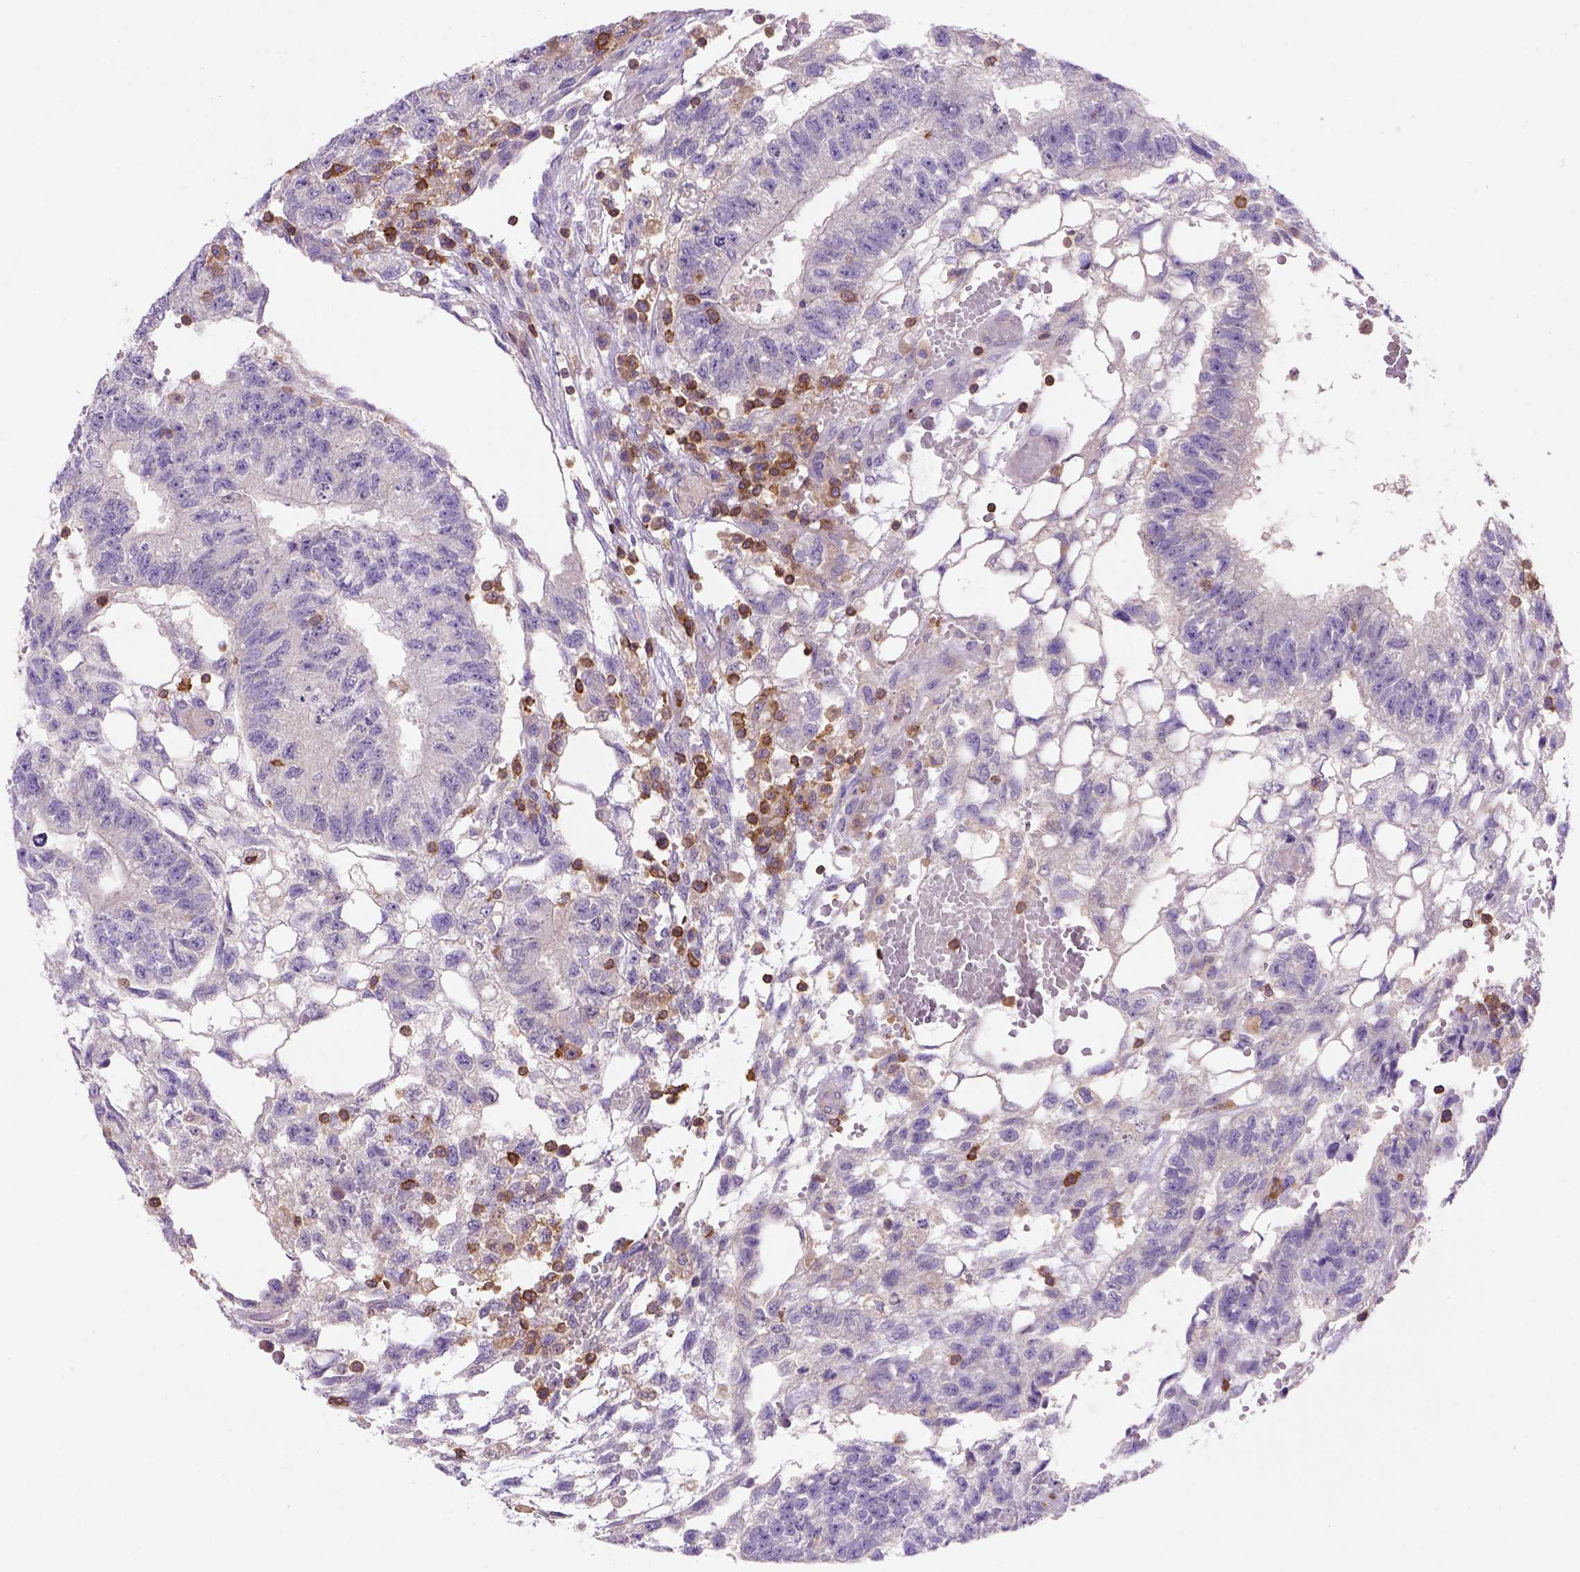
{"staining": {"intensity": "negative", "quantity": "none", "location": "none"}, "tissue": "testis cancer", "cell_type": "Tumor cells", "image_type": "cancer", "snomed": [{"axis": "morphology", "description": "Carcinoma, Embryonal, NOS"}, {"axis": "topography", "description": "Testis"}], "caption": "Tumor cells show no significant staining in testis cancer.", "gene": "INPP5D", "patient": {"sex": "male", "age": 32}}